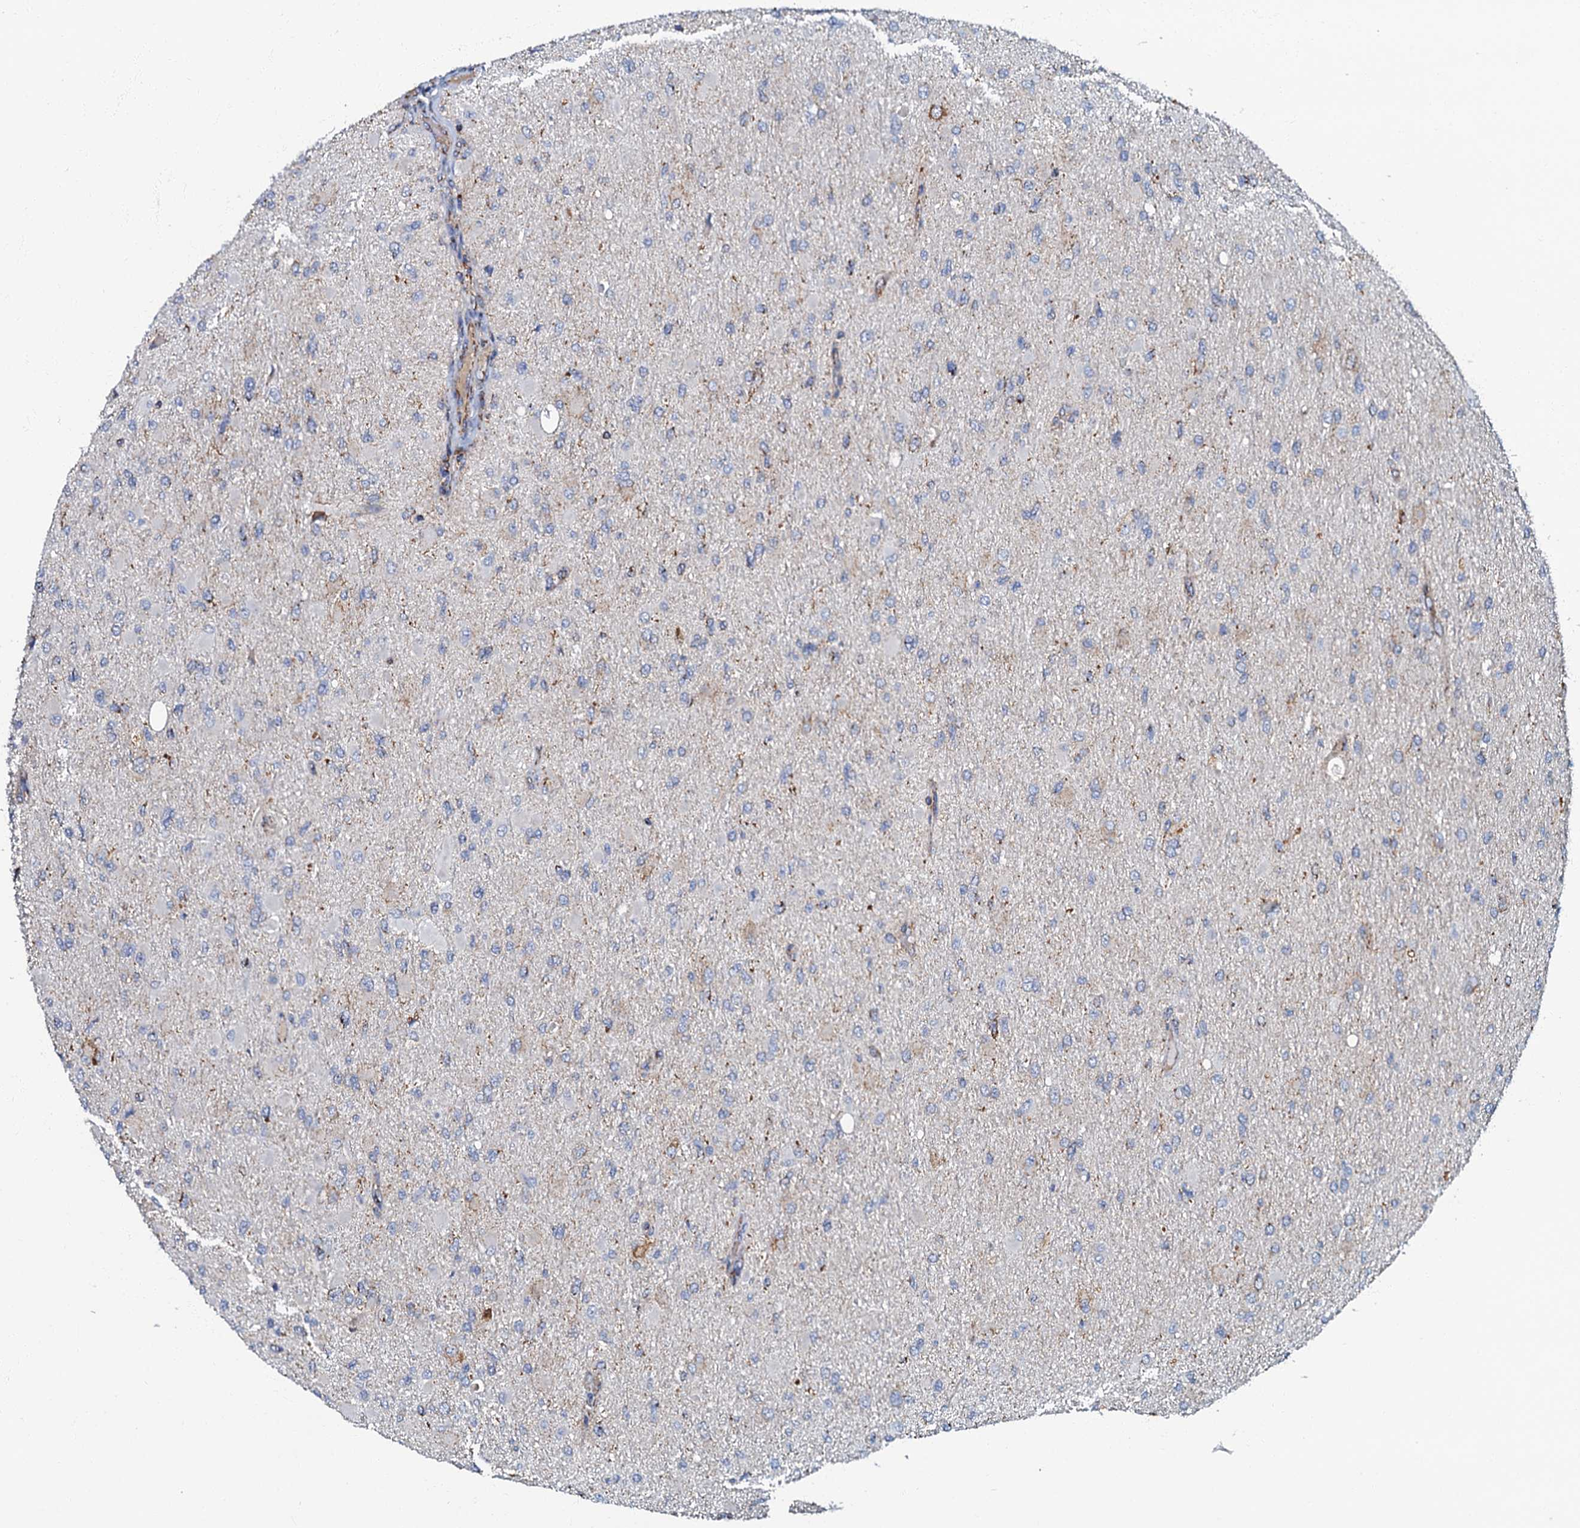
{"staining": {"intensity": "negative", "quantity": "none", "location": "none"}, "tissue": "glioma", "cell_type": "Tumor cells", "image_type": "cancer", "snomed": [{"axis": "morphology", "description": "Glioma, malignant, High grade"}, {"axis": "topography", "description": "Cerebral cortex"}], "caption": "IHC micrograph of neoplastic tissue: glioma stained with DAB (3,3'-diaminobenzidine) displays no significant protein staining in tumor cells. (Immunohistochemistry, brightfield microscopy, high magnification).", "gene": "NDUFA12", "patient": {"sex": "female", "age": 36}}